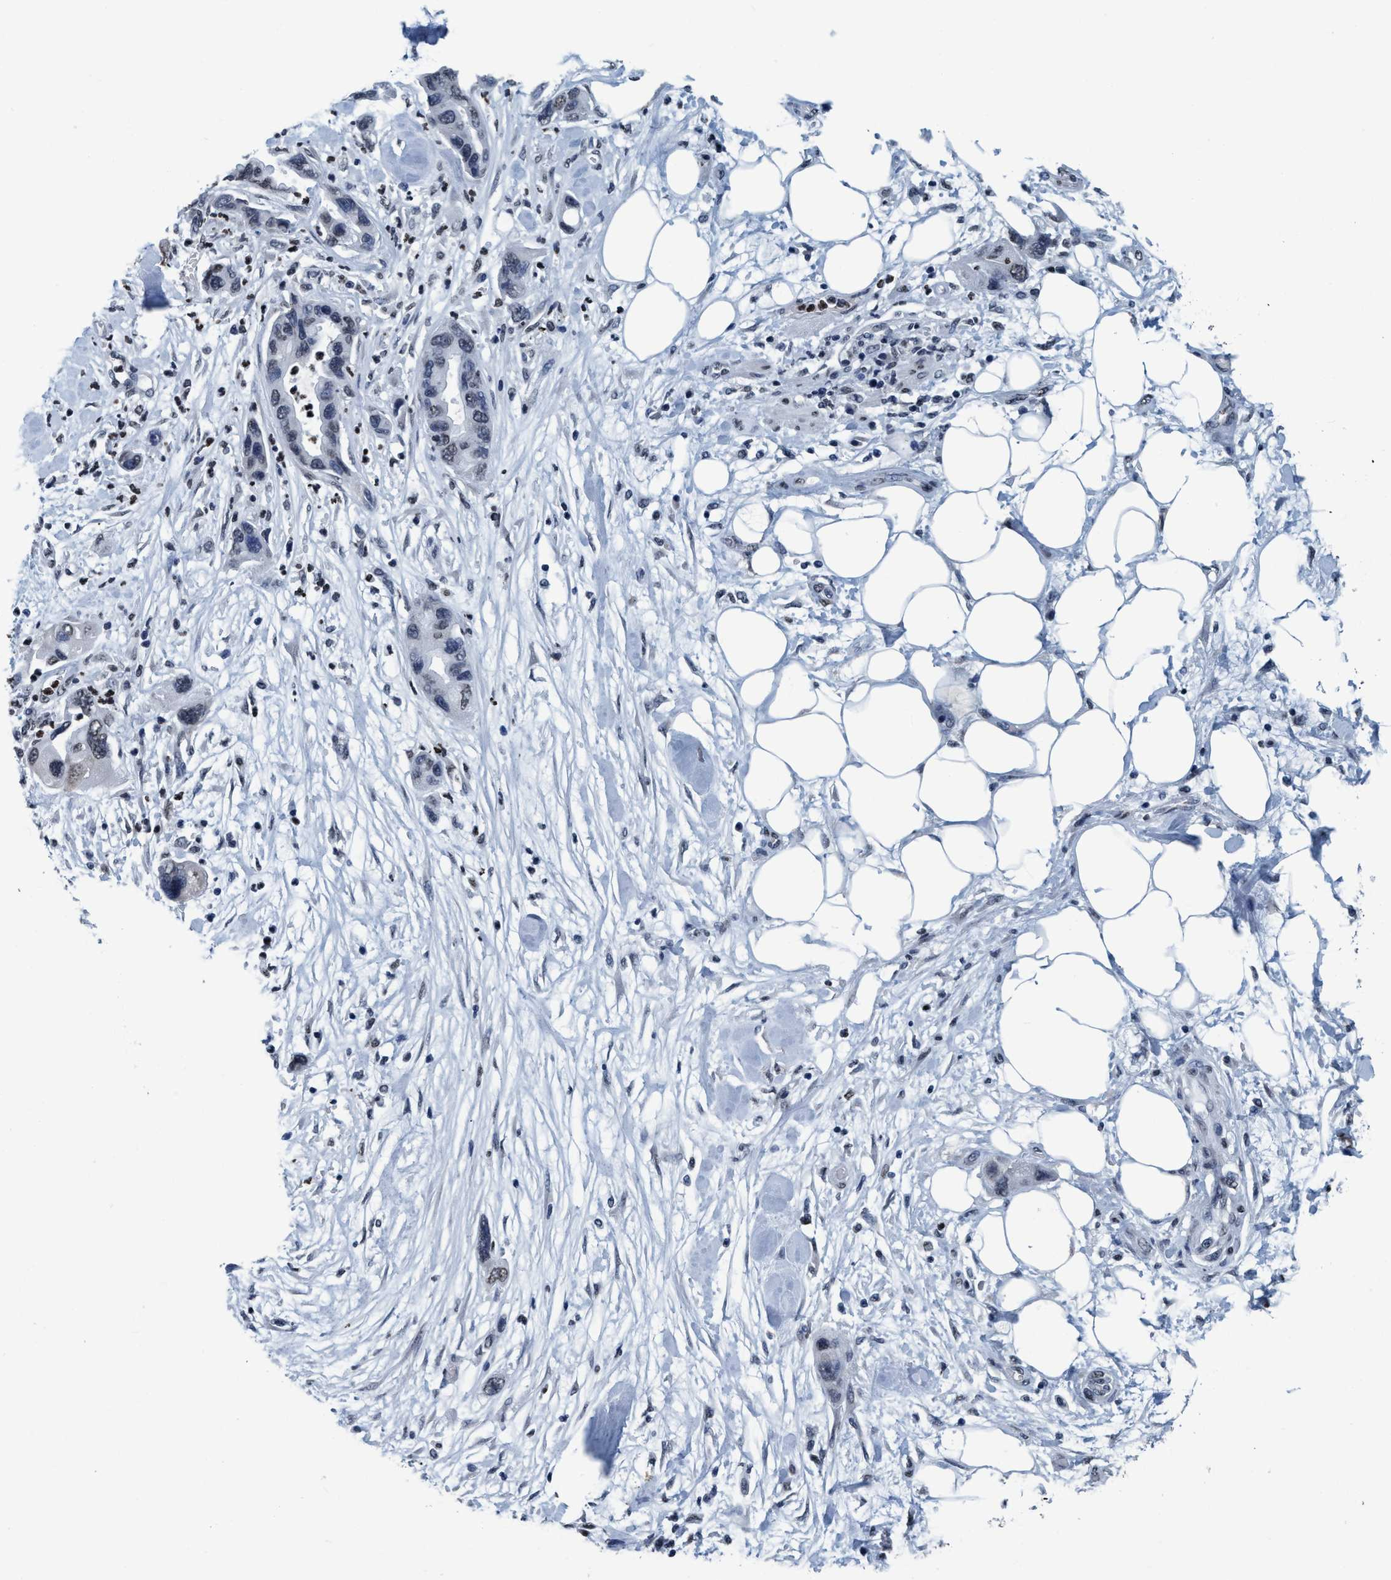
{"staining": {"intensity": "weak", "quantity": "<25%", "location": "nuclear"}, "tissue": "pancreatic cancer", "cell_type": "Tumor cells", "image_type": "cancer", "snomed": [{"axis": "morphology", "description": "Normal tissue, NOS"}, {"axis": "morphology", "description": "Adenocarcinoma, NOS"}, {"axis": "topography", "description": "Pancreas"}], "caption": "This is an IHC image of adenocarcinoma (pancreatic). There is no positivity in tumor cells.", "gene": "CCNE2", "patient": {"sex": "female", "age": 71}}